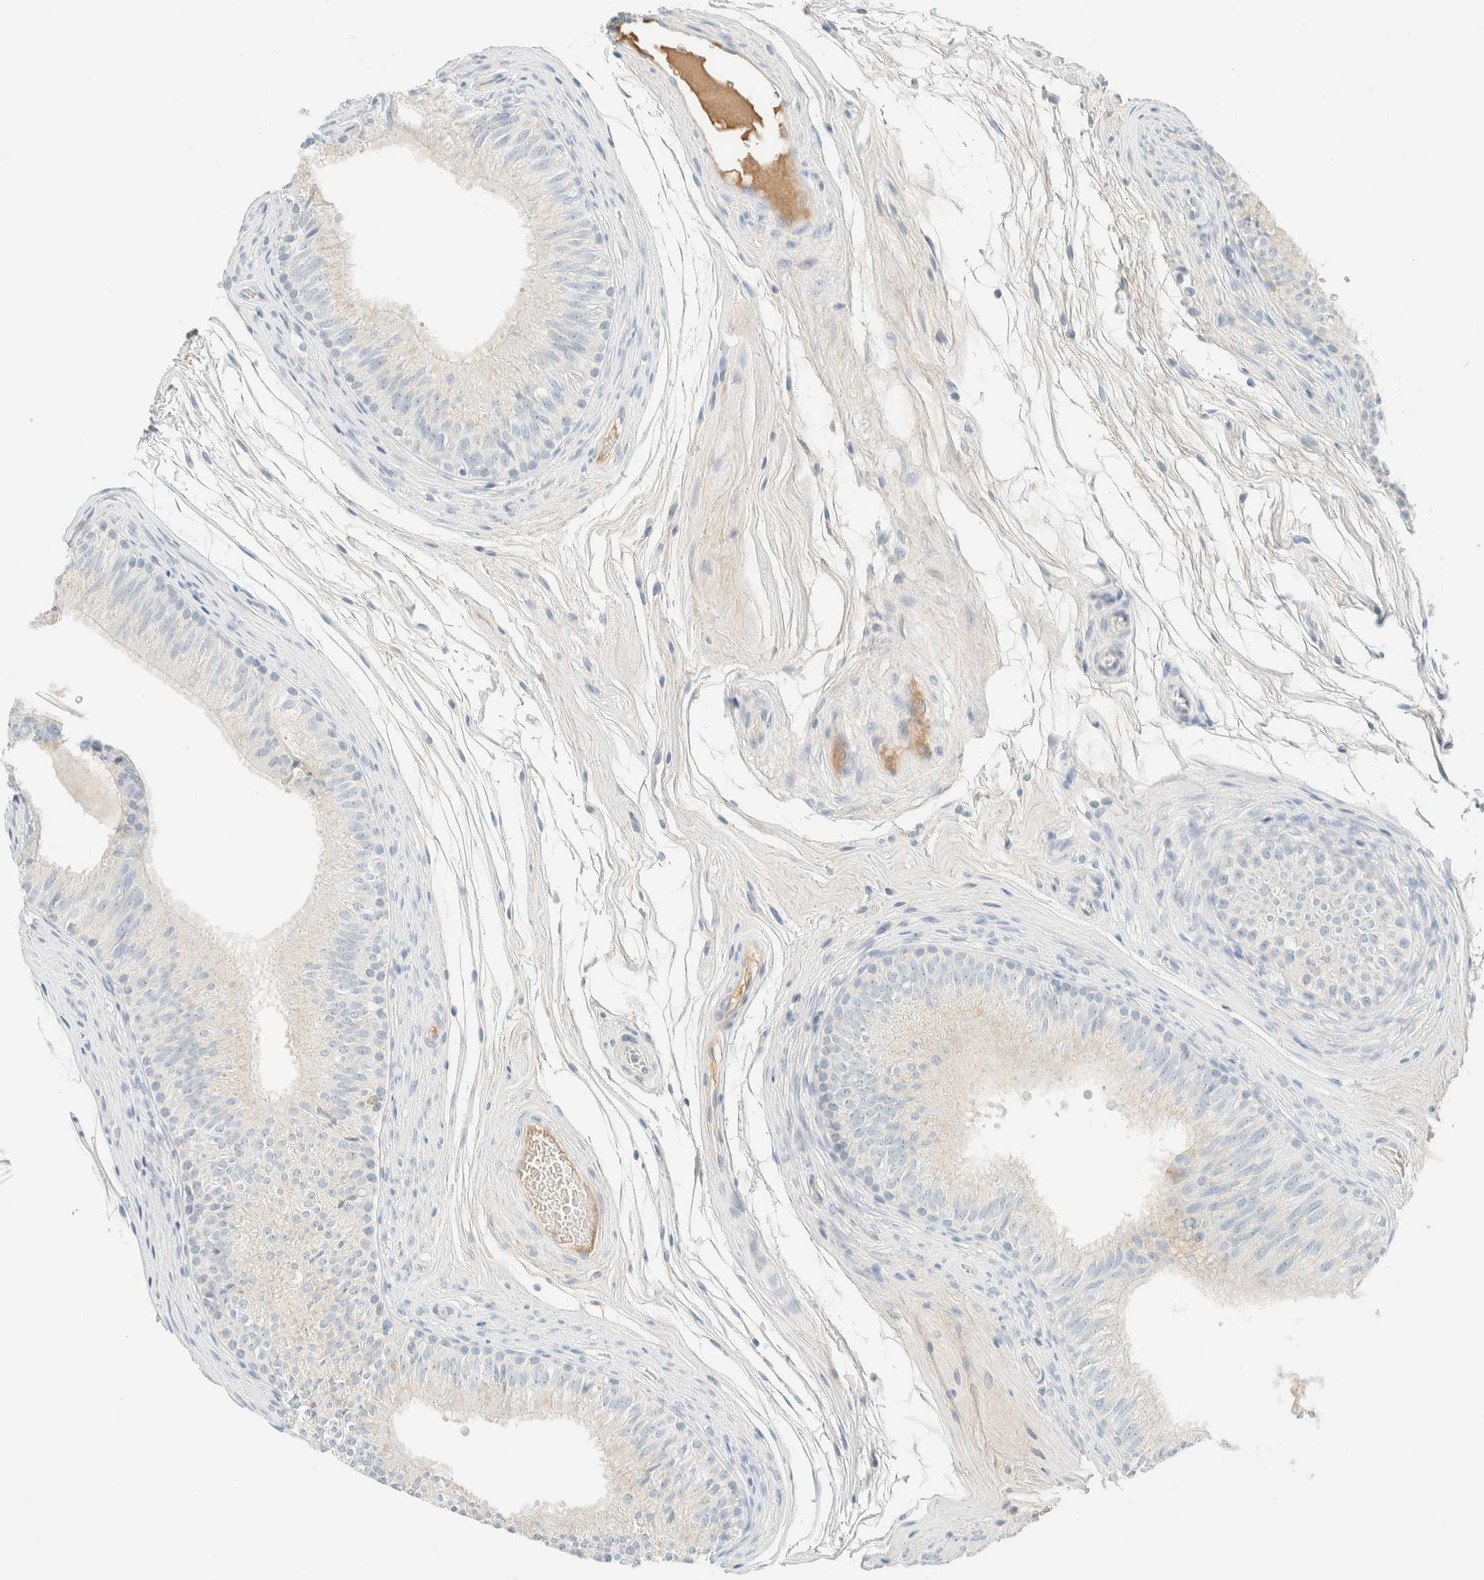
{"staining": {"intensity": "negative", "quantity": "none", "location": "none"}, "tissue": "epididymis", "cell_type": "Glandular cells", "image_type": "normal", "snomed": [{"axis": "morphology", "description": "Normal tissue, NOS"}, {"axis": "topography", "description": "Epididymis"}], "caption": "An IHC image of normal epididymis is shown. There is no staining in glandular cells of epididymis. (Immunohistochemistry (ihc), brightfield microscopy, high magnification).", "gene": "GPA33", "patient": {"sex": "male", "age": 36}}